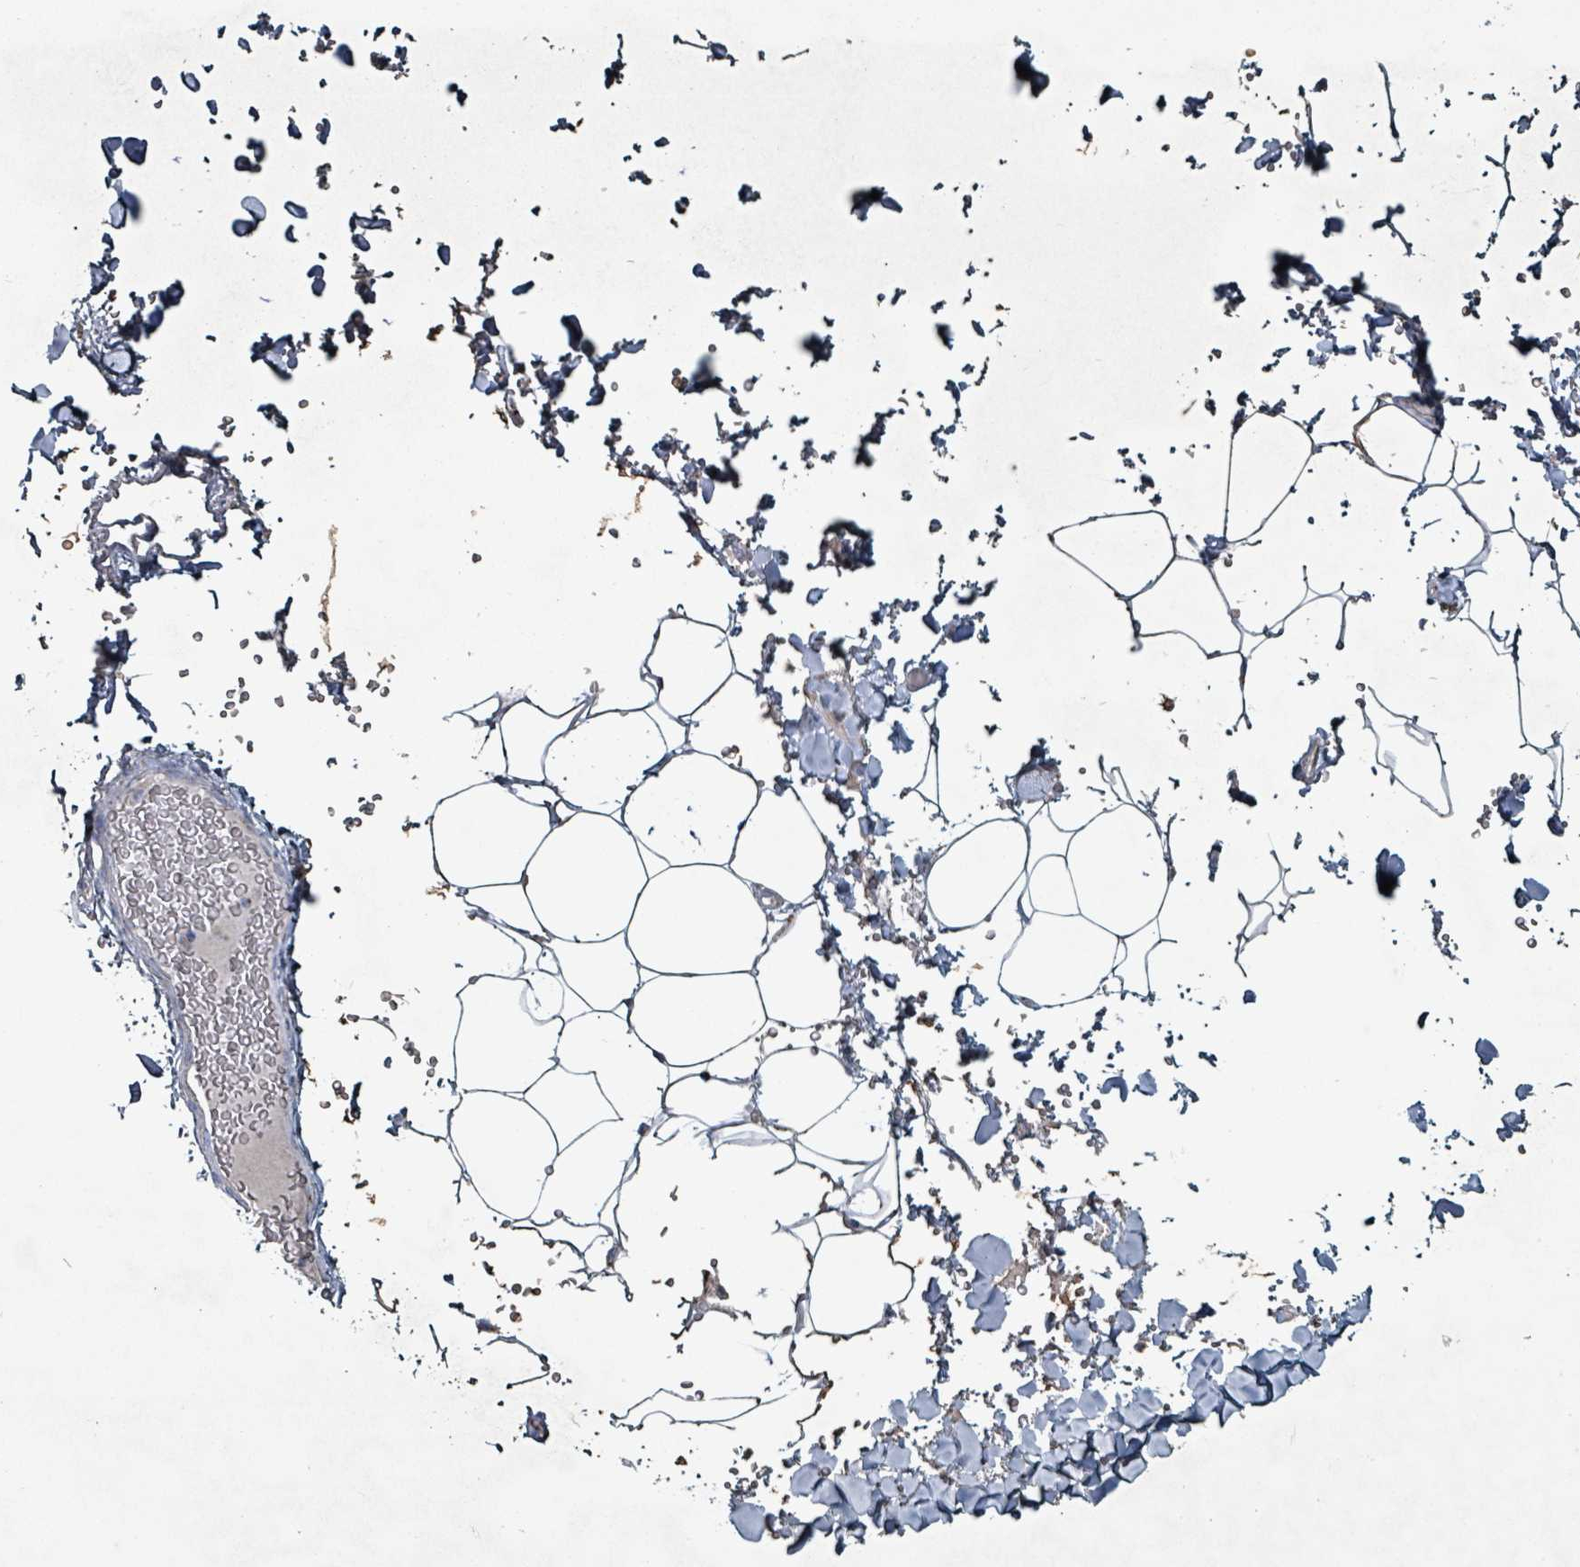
{"staining": {"intensity": "negative", "quantity": "none", "location": "none"}, "tissue": "adipose tissue", "cell_type": "Adipocytes", "image_type": "normal", "snomed": [{"axis": "morphology", "description": "Normal tissue, NOS"}, {"axis": "topography", "description": "Rectum"}, {"axis": "topography", "description": "Peripheral nerve tissue"}], "caption": "IHC micrograph of benign adipose tissue stained for a protein (brown), which demonstrates no expression in adipocytes. The staining was performed using DAB to visualize the protein expression in brown, while the nuclei were stained in blue with hematoxylin (Magnification: 20x).", "gene": "ABHD18", "patient": {"sex": "female", "age": 69}}